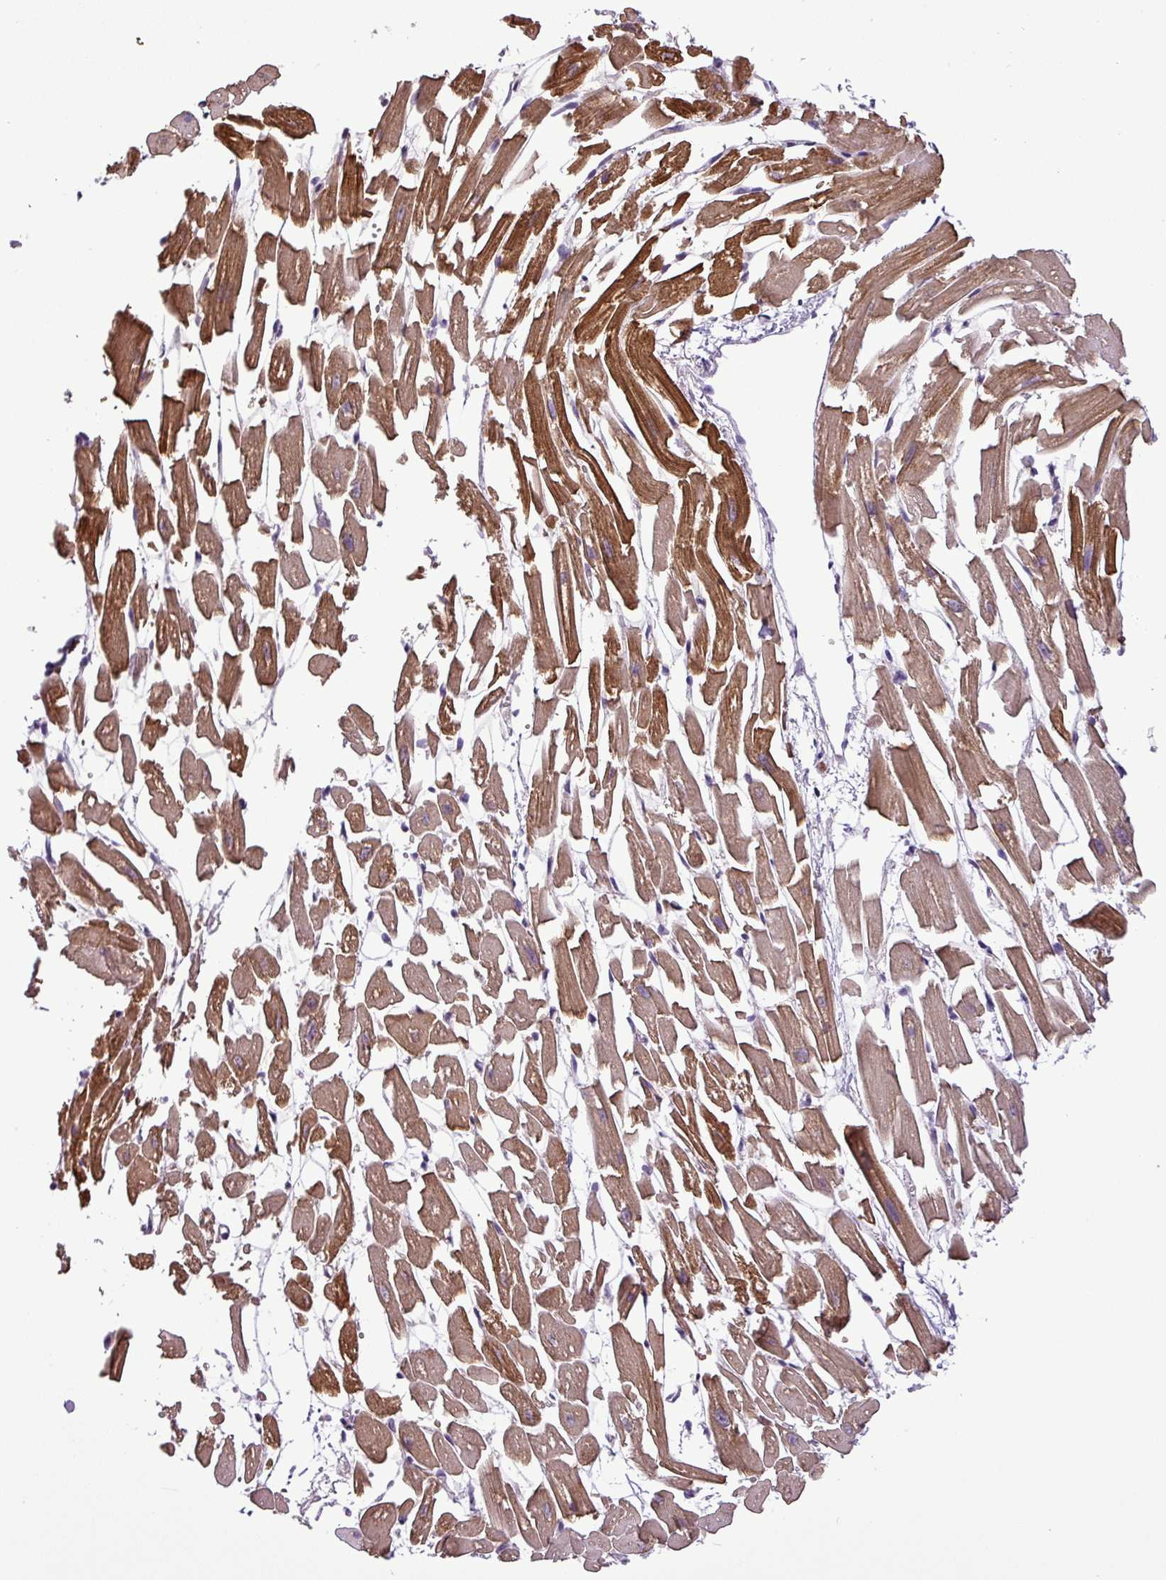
{"staining": {"intensity": "moderate", "quantity": ">75%", "location": "cytoplasmic/membranous"}, "tissue": "heart muscle", "cell_type": "Cardiomyocytes", "image_type": "normal", "snomed": [{"axis": "morphology", "description": "Normal tissue, NOS"}, {"axis": "topography", "description": "Heart"}], "caption": "Cardiomyocytes show medium levels of moderate cytoplasmic/membranous expression in approximately >75% of cells in benign human heart muscle. Immunohistochemistry (ihc) stains the protein of interest in brown and the nuclei are stained blue.", "gene": "MFHAS1", "patient": {"sex": "female", "age": 64}}